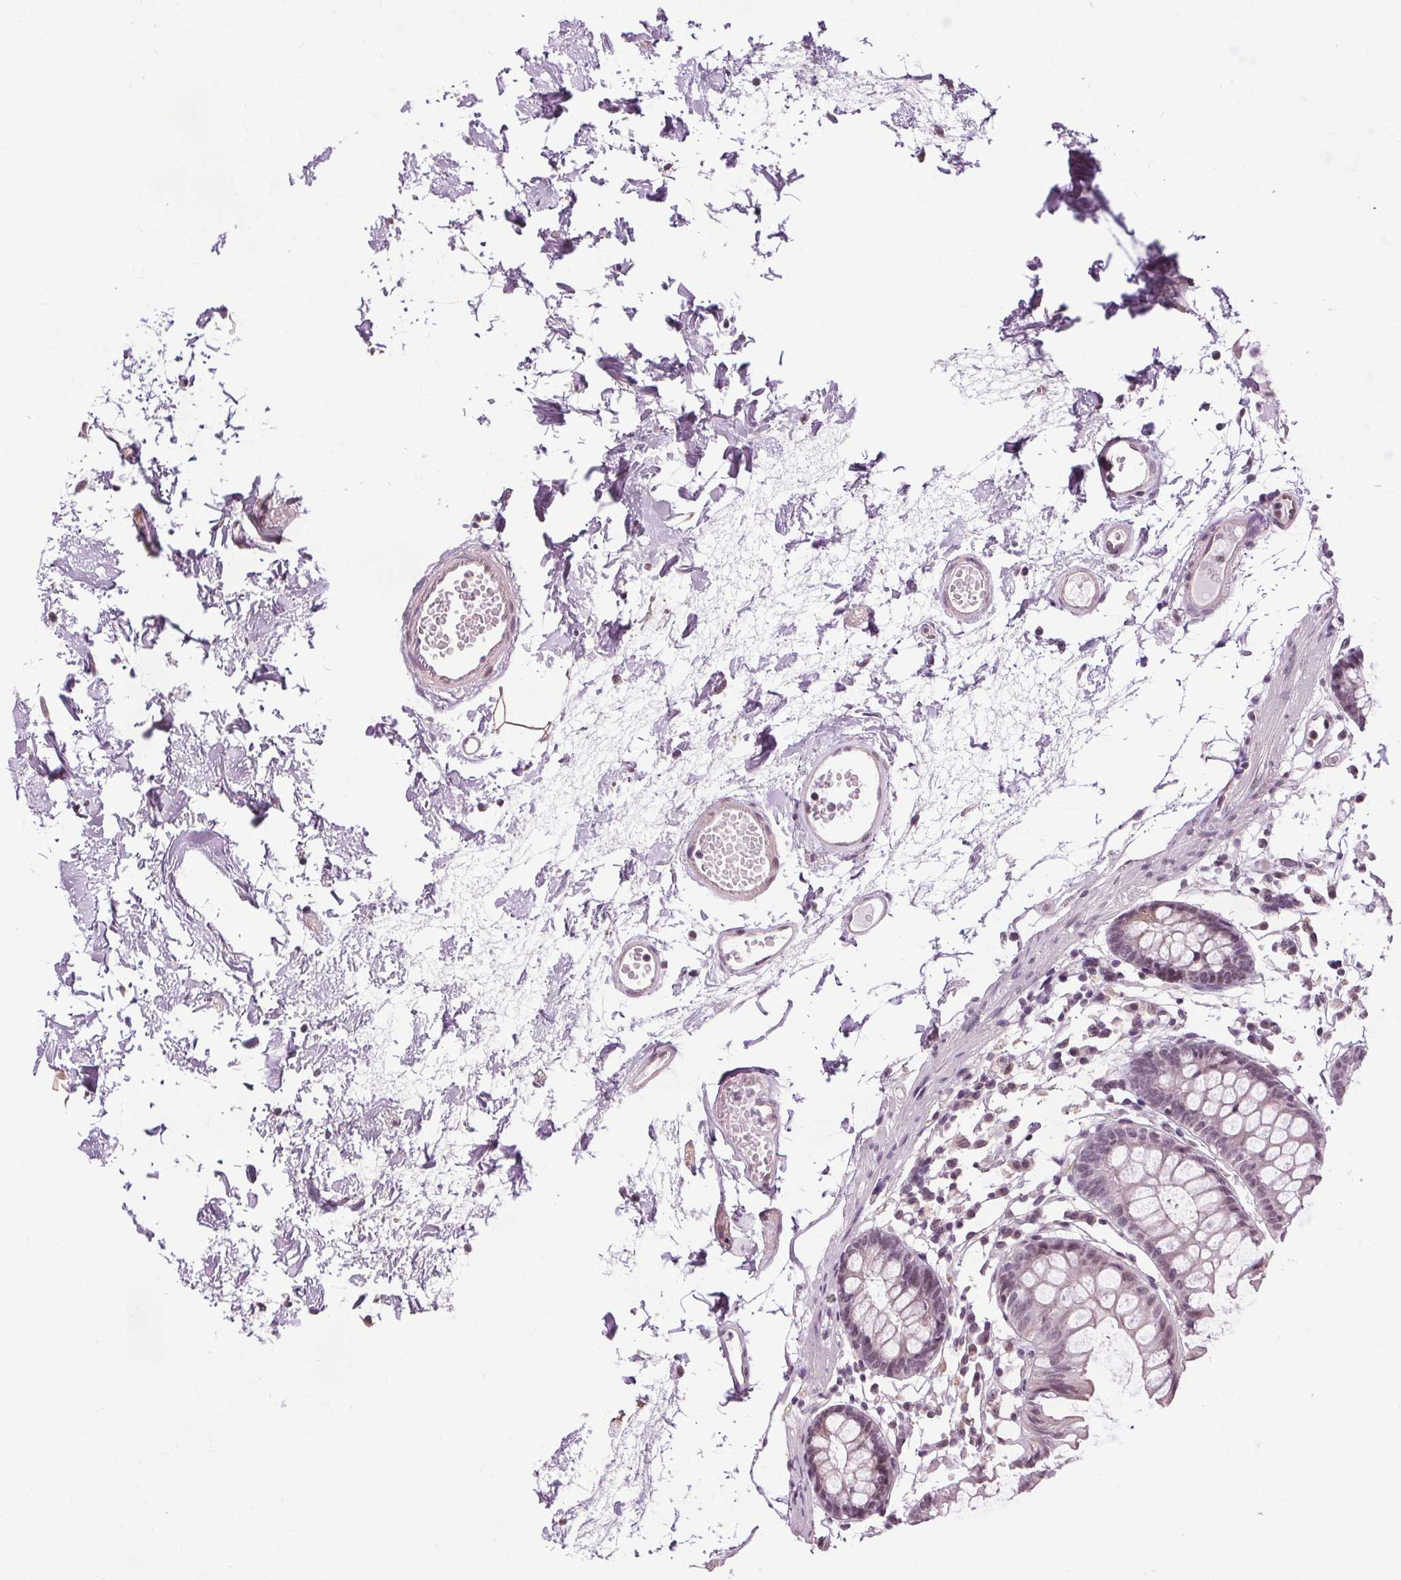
{"staining": {"intensity": "negative", "quantity": "none", "location": "none"}, "tissue": "colon", "cell_type": "Endothelial cells", "image_type": "normal", "snomed": [{"axis": "morphology", "description": "Normal tissue, NOS"}, {"axis": "topography", "description": "Colon"}], "caption": "Endothelial cells are negative for protein expression in normal human colon. (DAB immunohistochemistry (IHC) visualized using brightfield microscopy, high magnification).", "gene": "CEBPA", "patient": {"sex": "female", "age": 84}}